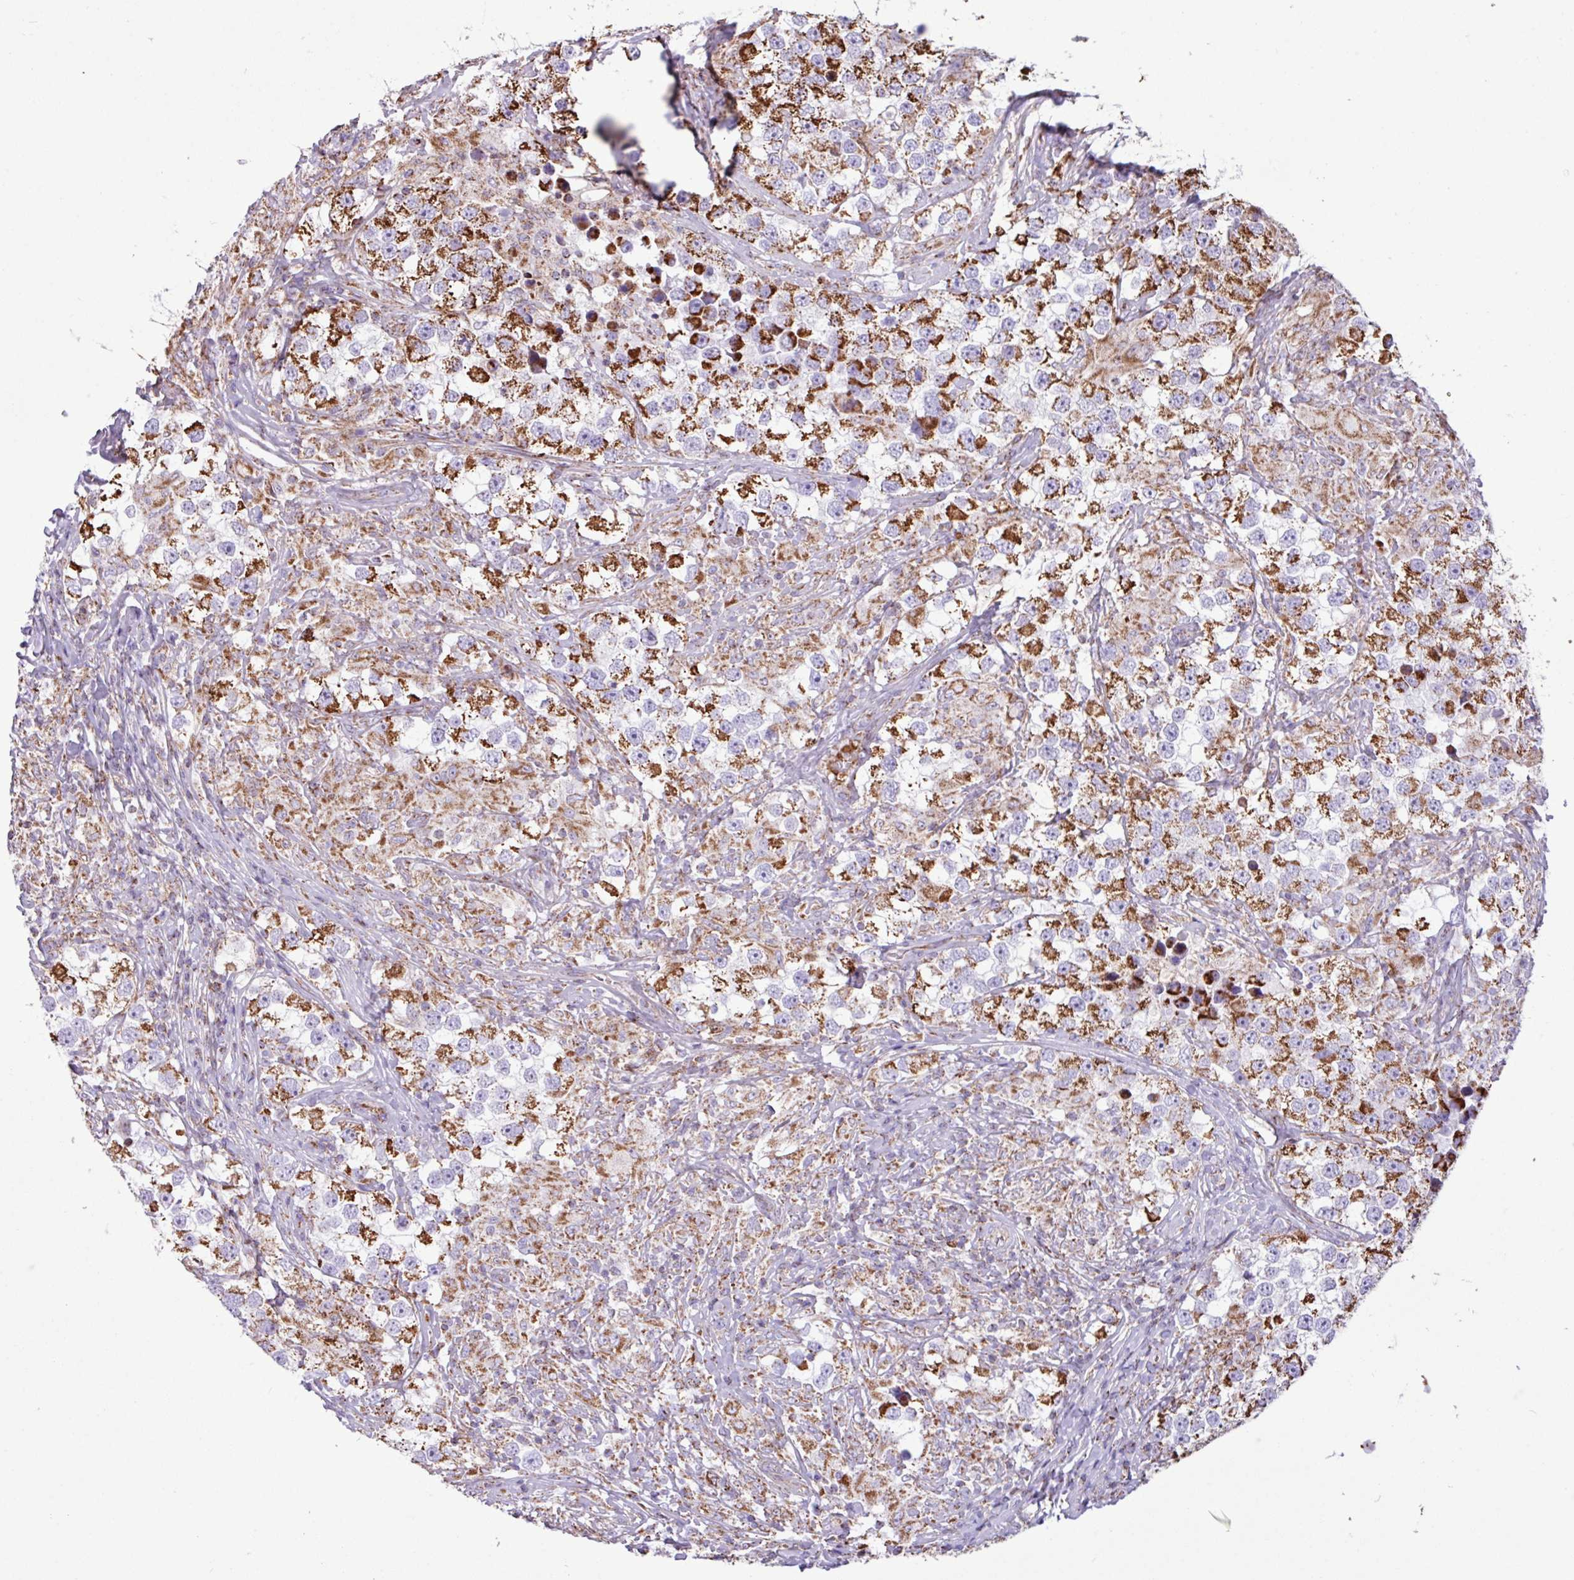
{"staining": {"intensity": "strong", "quantity": ">75%", "location": "cytoplasmic/membranous"}, "tissue": "testis cancer", "cell_type": "Tumor cells", "image_type": "cancer", "snomed": [{"axis": "morphology", "description": "Seminoma, NOS"}, {"axis": "topography", "description": "Testis"}], "caption": "Tumor cells exhibit high levels of strong cytoplasmic/membranous expression in about >75% of cells in testis cancer.", "gene": "RTL3", "patient": {"sex": "male", "age": 46}}